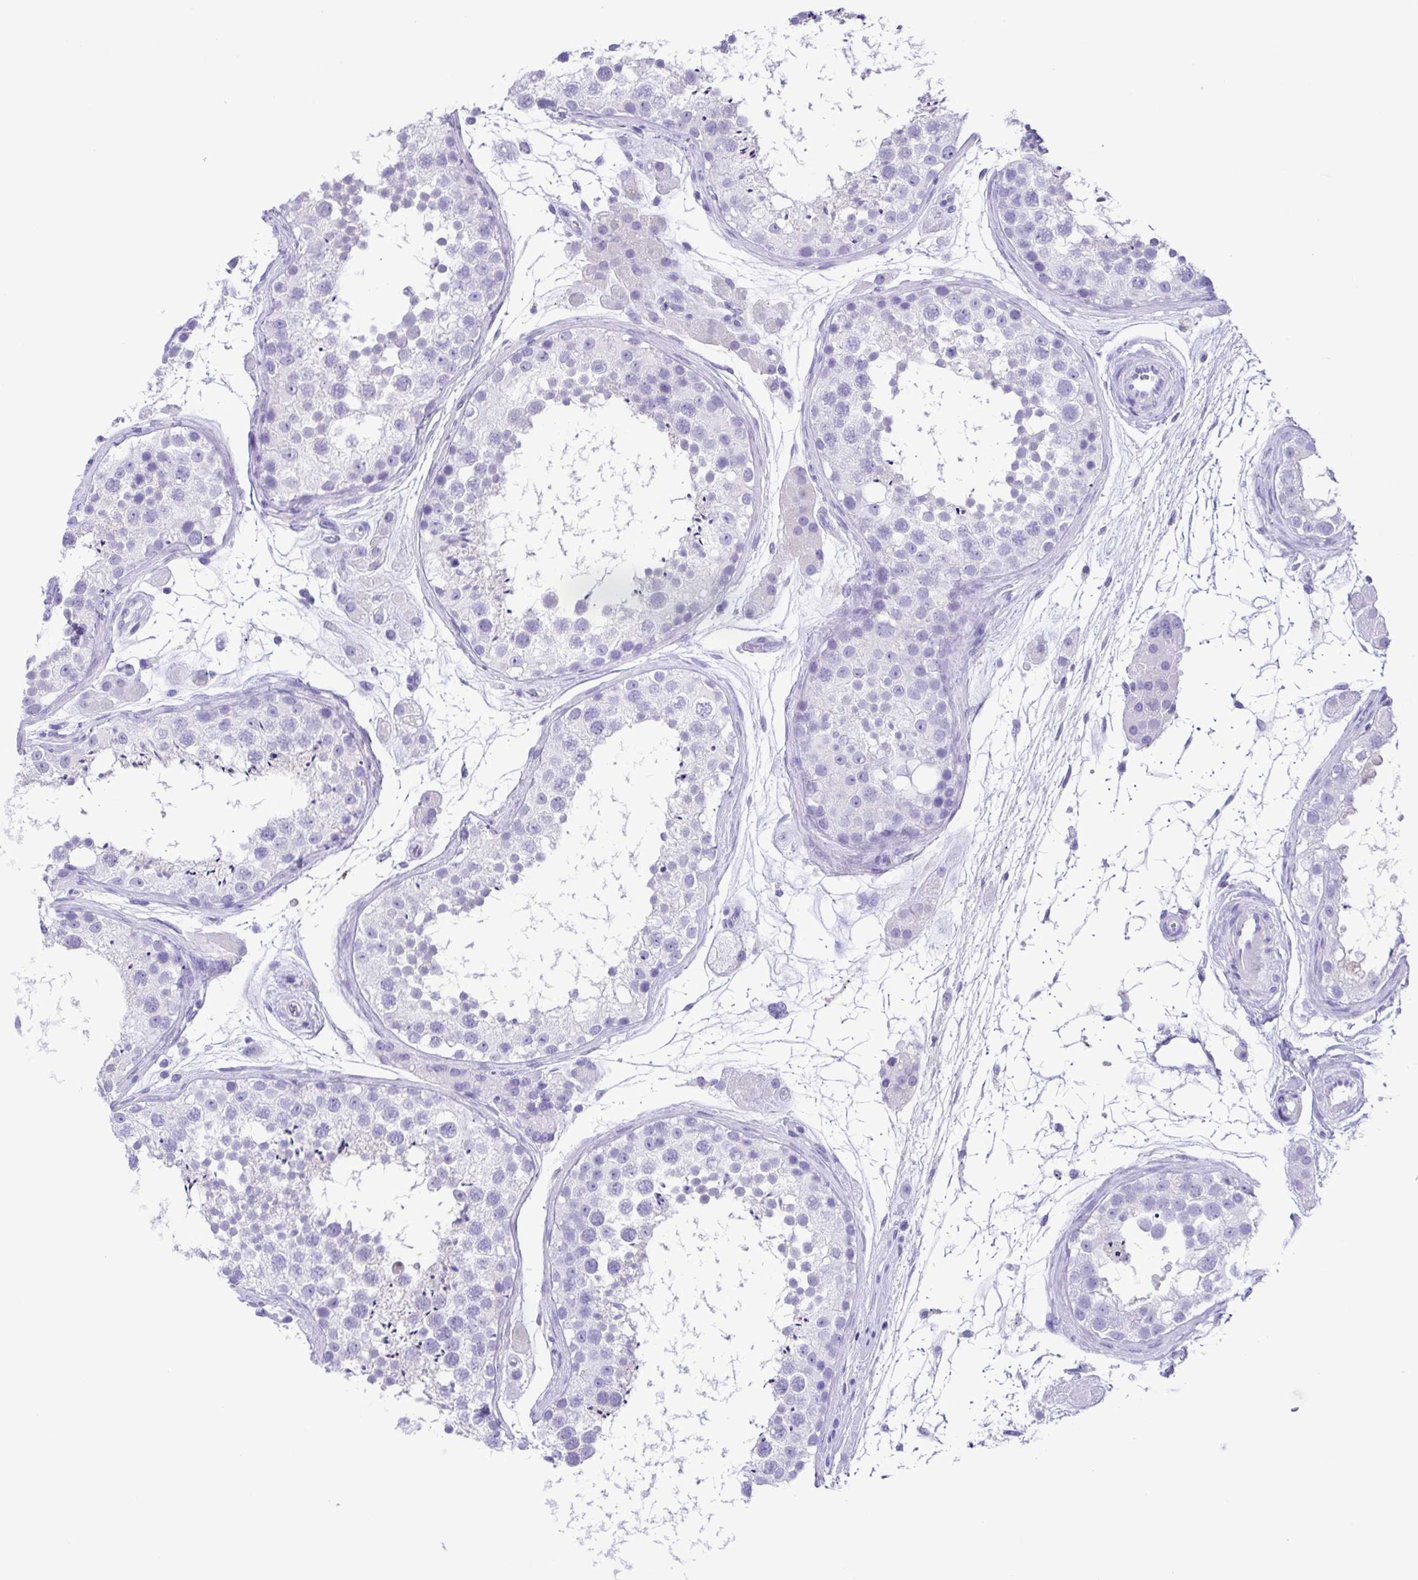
{"staining": {"intensity": "negative", "quantity": "none", "location": "none"}, "tissue": "testis", "cell_type": "Cells in seminiferous ducts", "image_type": "normal", "snomed": [{"axis": "morphology", "description": "Normal tissue, NOS"}, {"axis": "topography", "description": "Testis"}], "caption": "This is an immunohistochemistry (IHC) micrograph of normal human testis. There is no positivity in cells in seminiferous ducts.", "gene": "OVGP1", "patient": {"sex": "male", "age": 41}}